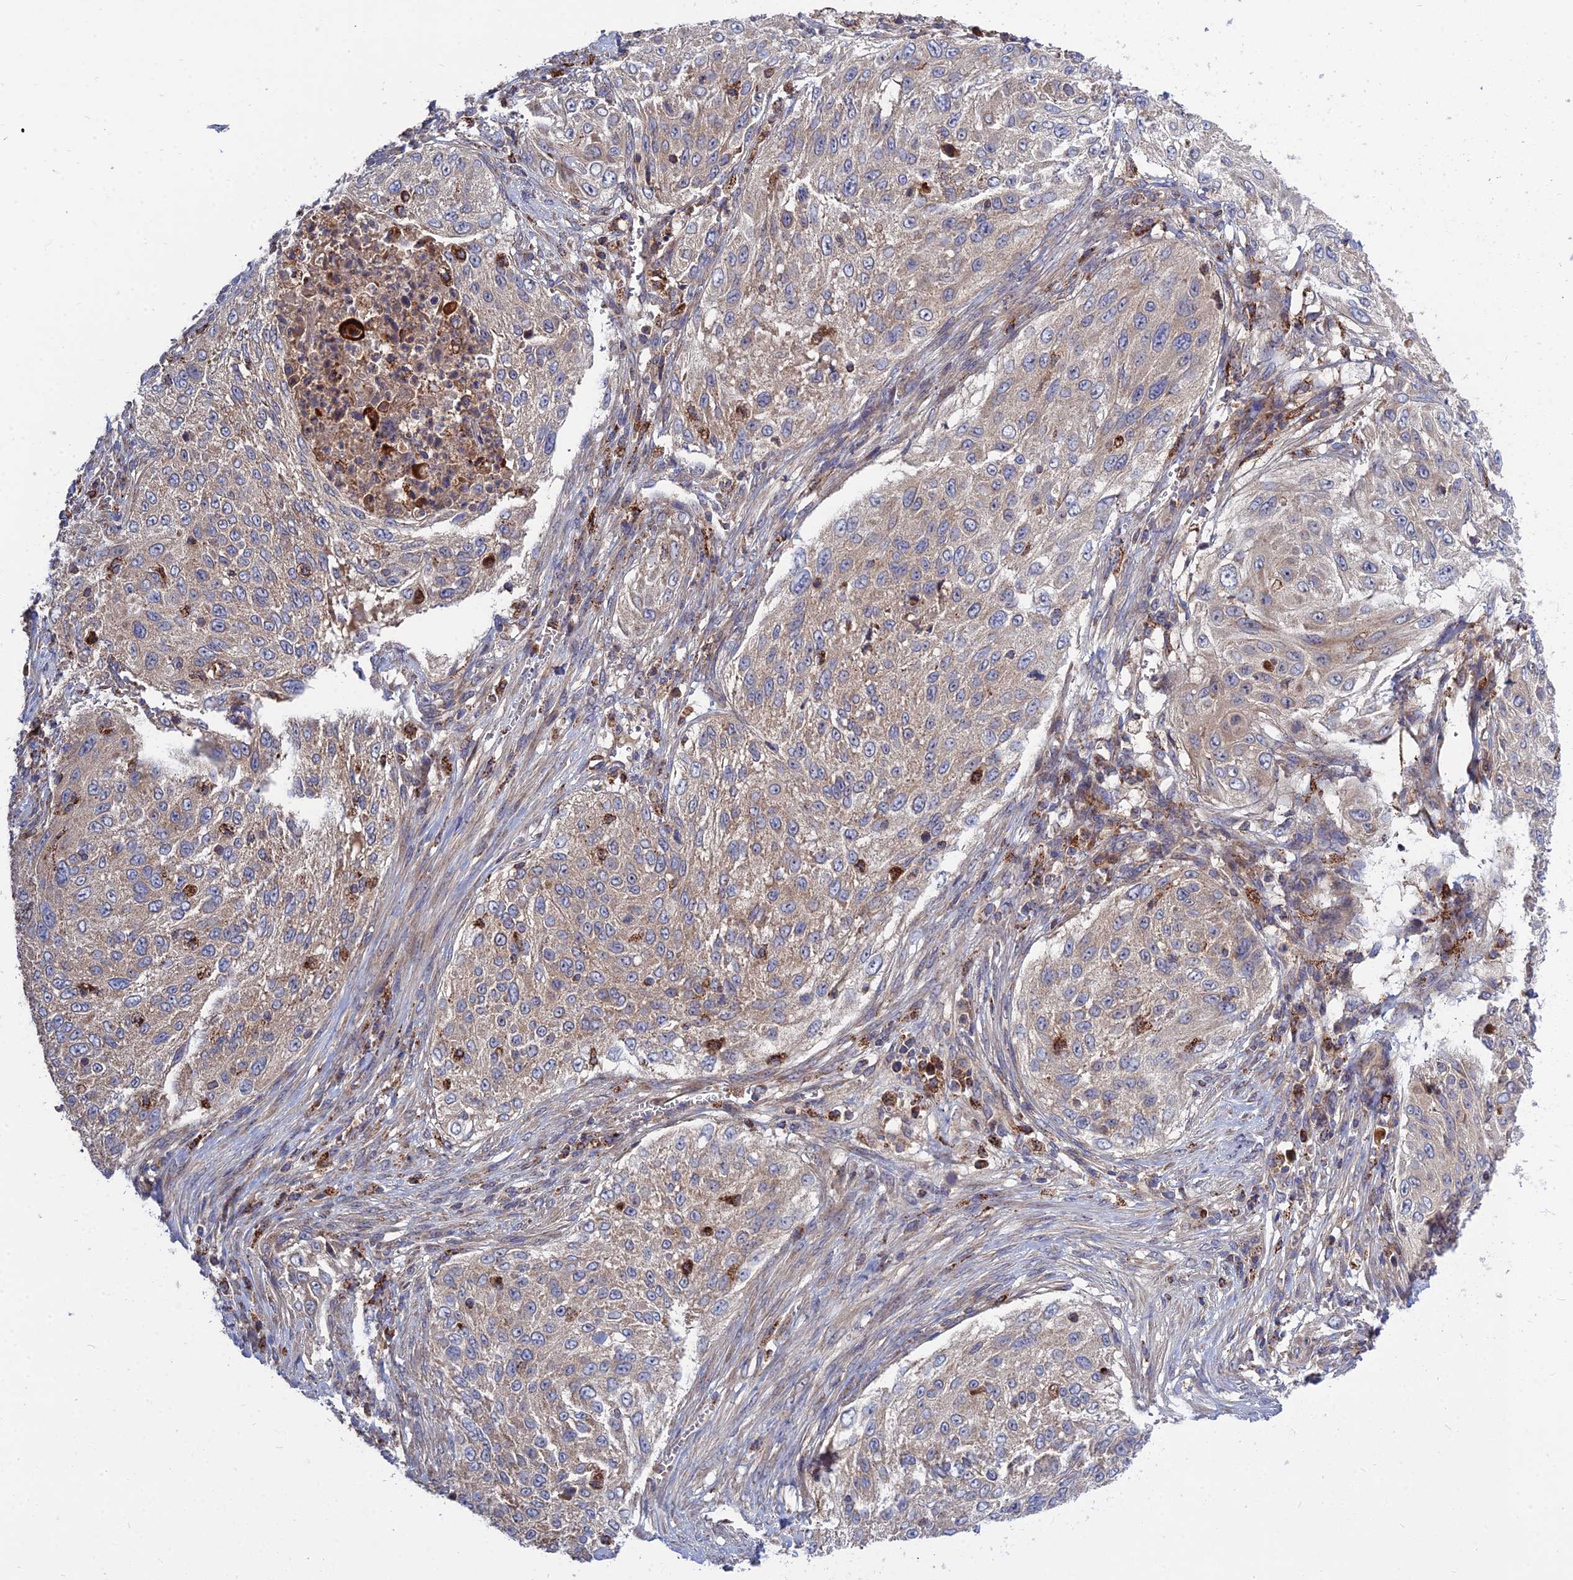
{"staining": {"intensity": "weak", "quantity": "<25%", "location": "cytoplasmic/membranous"}, "tissue": "cervical cancer", "cell_type": "Tumor cells", "image_type": "cancer", "snomed": [{"axis": "morphology", "description": "Squamous cell carcinoma, NOS"}, {"axis": "topography", "description": "Cervix"}], "caption": "The micrograph reveals no staining of tumor cells in squamous cell carcinoma (cervical).", "gene": "RIC8B", "patient": {"sex": "female", "age": 42}}